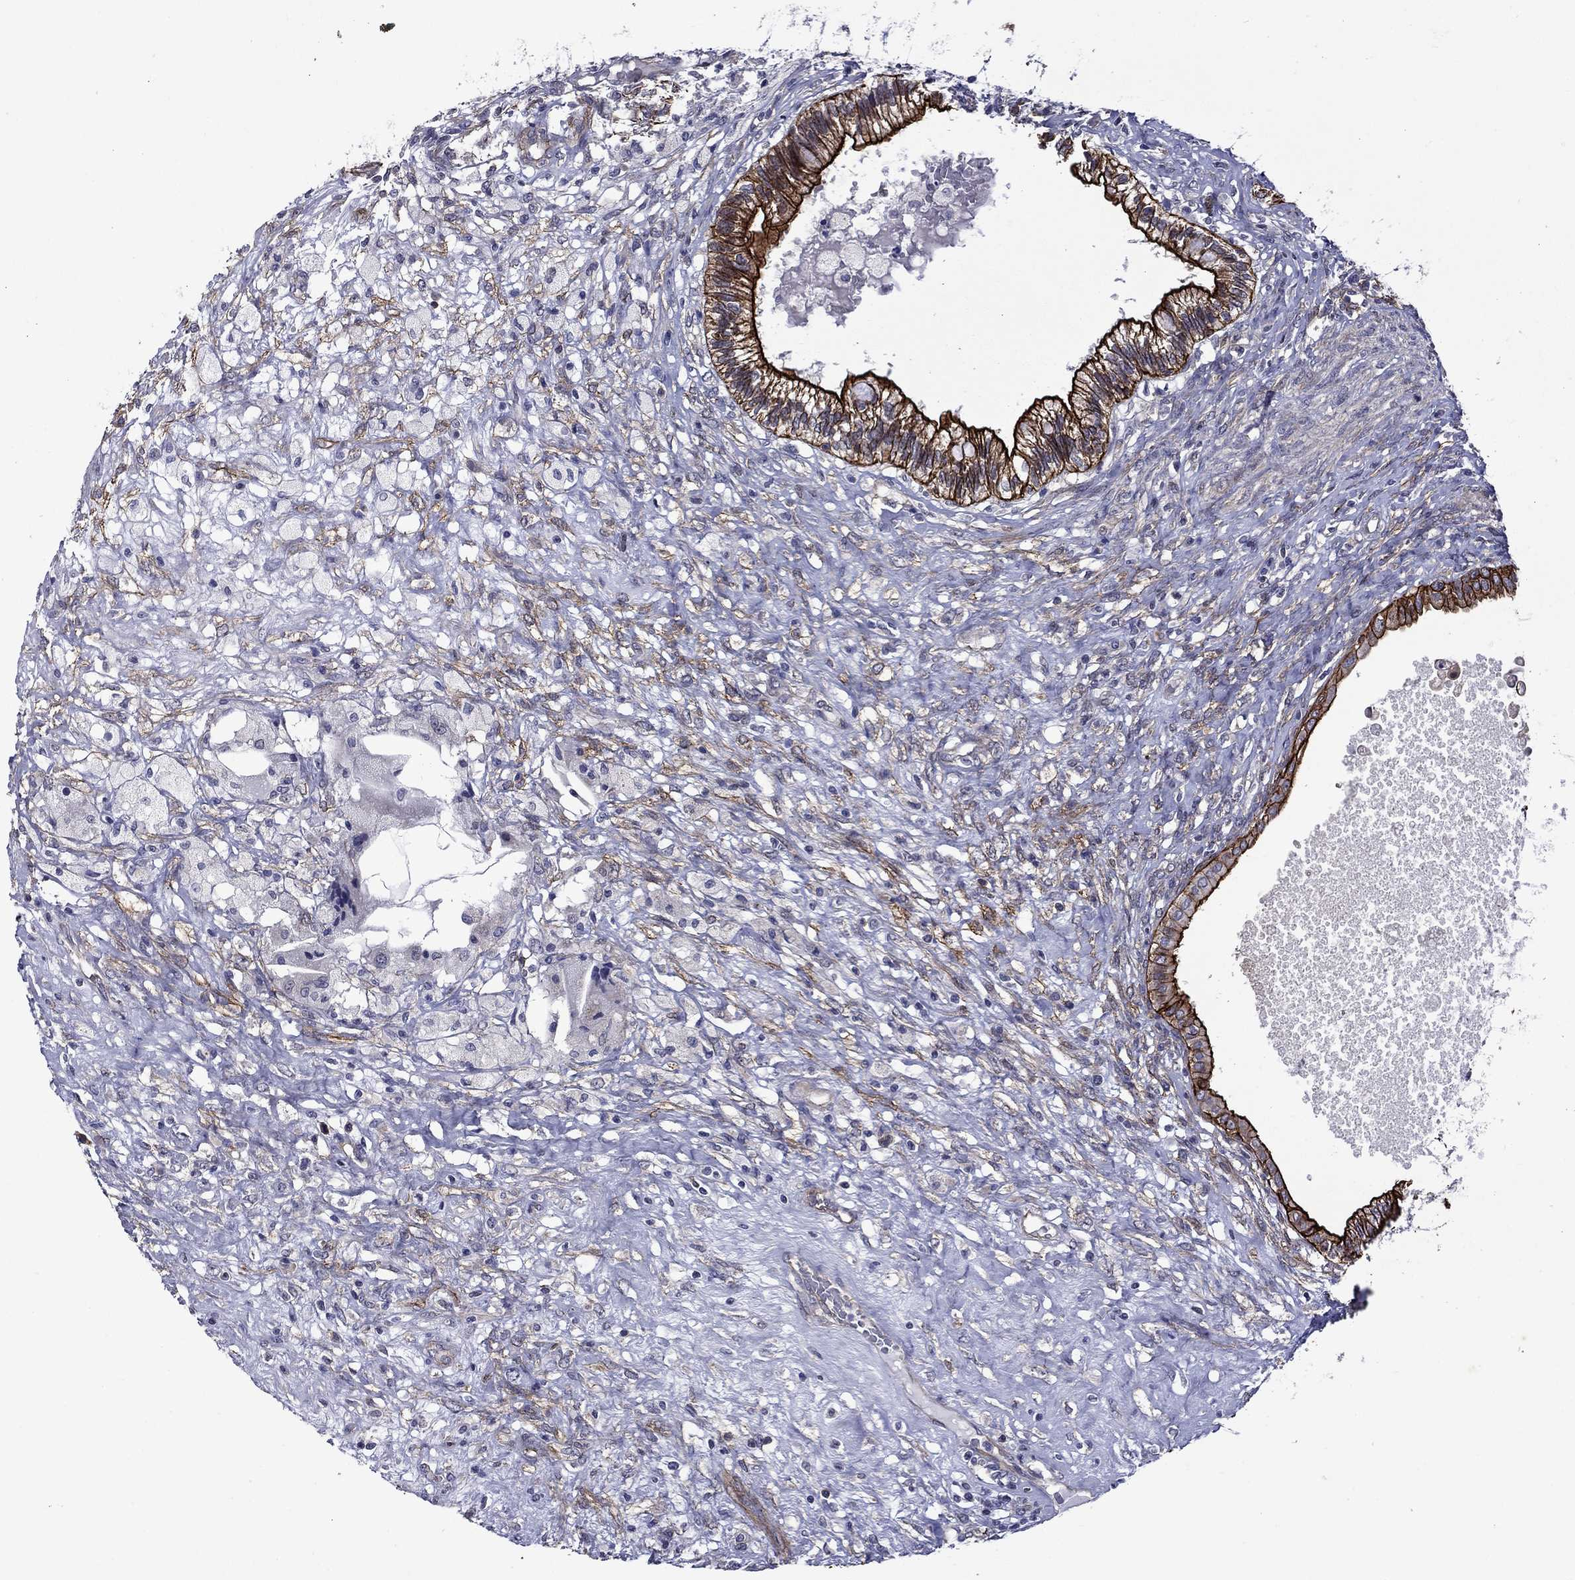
{"staining": {"intensity": "negative", "quantity": "none", "location": "none"}, "tissue": "testis cancer", "cell_type": "Tumor cells", "image_type": "cancer", "snomed": [{"axis": "morphology", "description": "Seminoma, NOS"}, {"axis": "morphology", "description": "Carcinoma, Embryonal, NOS"}, {"axis": "topography", "description": "Testis"}], "caption": "There is no significant positivity in tumor cells of embryonal carcinoma (testis).", "gene": "LMO7", "patient": {"sex": "male", "age": 41}}